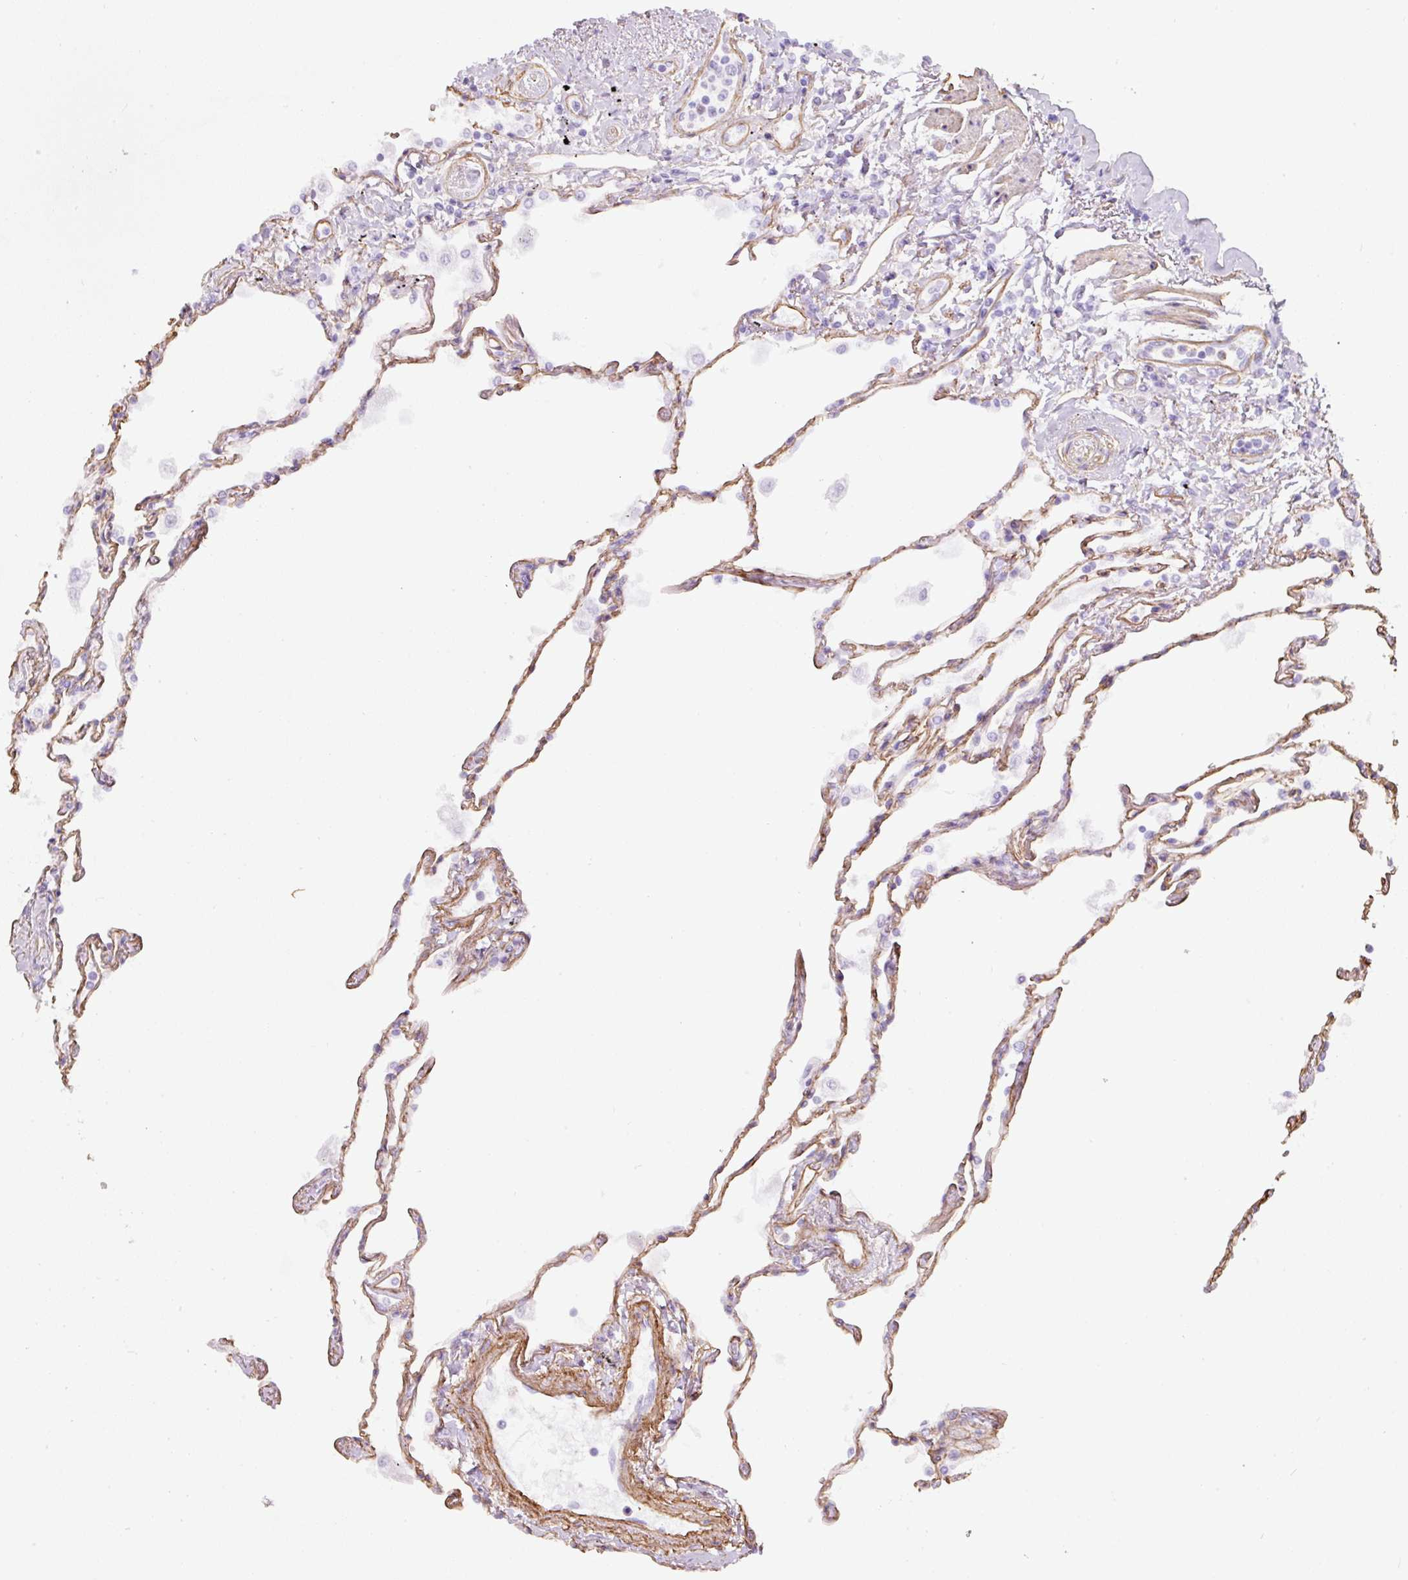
{"staining": {"intensity": "moderate", "quantity": "25%-75%", "location": "cytoplasmic/membranous"}, "tissue": "lung", "cell_type": "Alveolar cells", "image_type": "normal", "snomed": [{"axis": "morphology", "description": "Normal tissue, NOS"}, {"axis": "topography", "description": "Lung"}], "caption": "Lung stained with IHC exhibits moderate cytoplasmic/membranous expression in approximately 25%-75% of alveolar cells.", "gene": "LOXL4", "patient": {"sex": "female", "age": 67}}